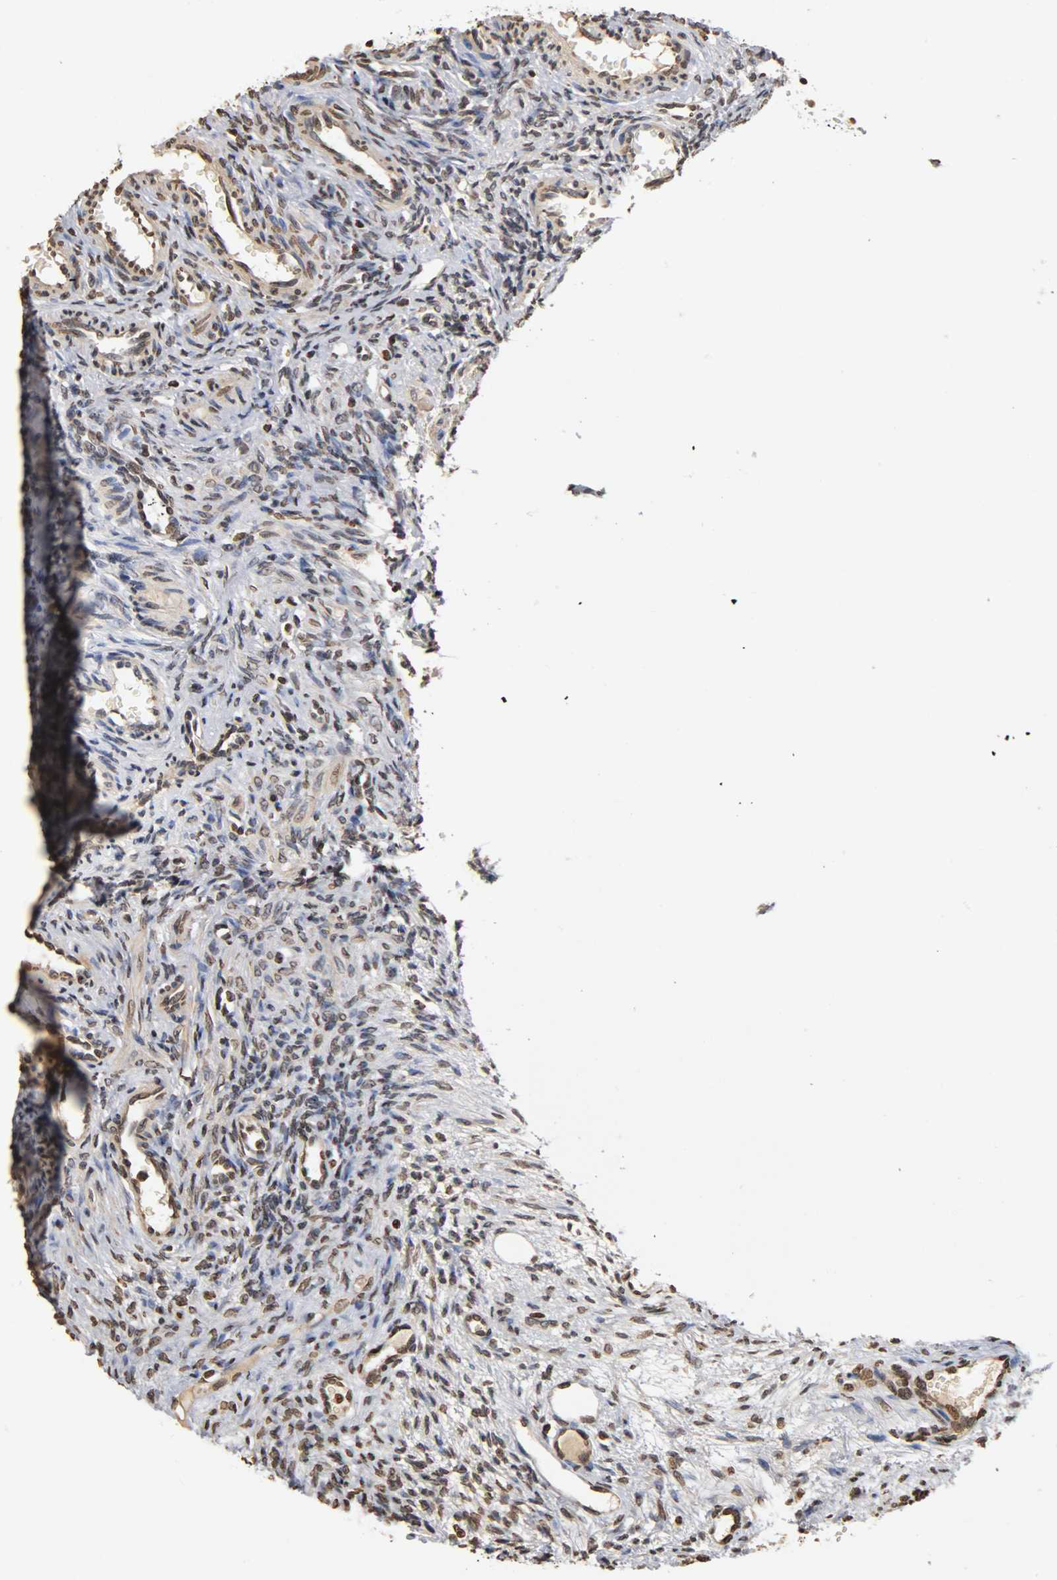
{"staining": {"intensity": "moderate", "quantity": "25%-75%", "location": "nuclear"}, "tissue": "ovary", "cell_type": "Ovarian stroma cells", "image_type": "normal", "snomed": [{"axis": "morphology", "description": "Normal tissue, NOS"}, {"axis": "topography", "description": "Ovary"}], "caption": "Immunohistochemistry staining of benign ovary, which displays medium levels of moderate nuclear expression in about 25%-75% of ovarian stroma cells indicating moderate nuclear protein positivity. The staining was performed using DAB (brown) for protein detection and nuclei were counterstained in hematoxylin (blue).", "gene": "ERCC2", "patient": {"sex": "female", "age": 33}}